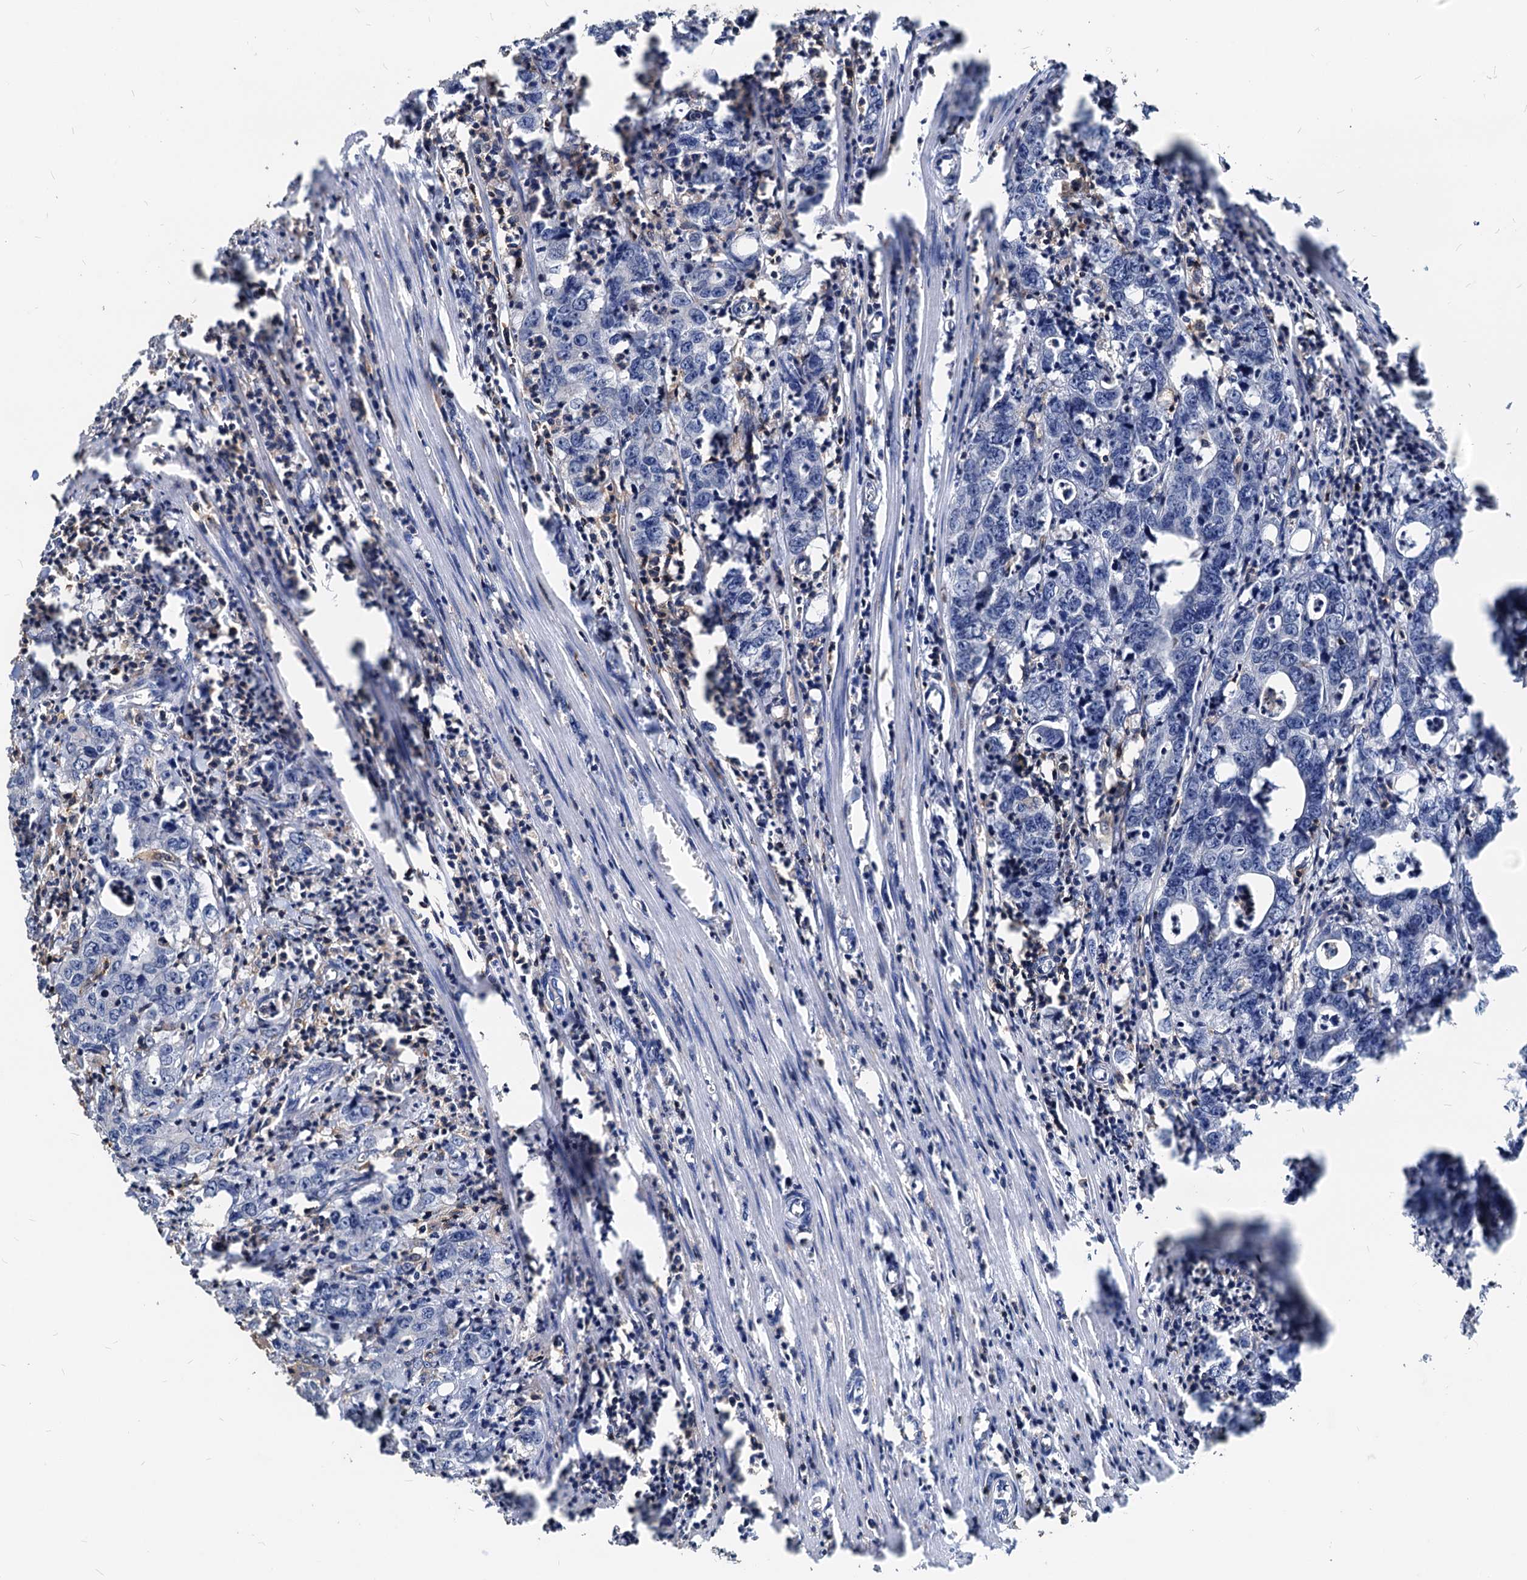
{"staining": {"intensity": "negative", "quantity": "none", "location": "none"}, "tissue": "colorectal cancer", "cell_type": "Tumor cells", "image_type": "cancer", "snomed": [{"axis": "morphology", "description": "Adenocarcinoma, NOS"}, {"axis": "topography", "description": "Colon"}], "caption": "An IHC micrograph of colorectal cancer (adenocarcinoma) is shown. There is no staining in tumor cells of colorectal cancer (adenocarcinoma).", "gene": "LCP2", "patient": {"sex": "female", "age": 75}}